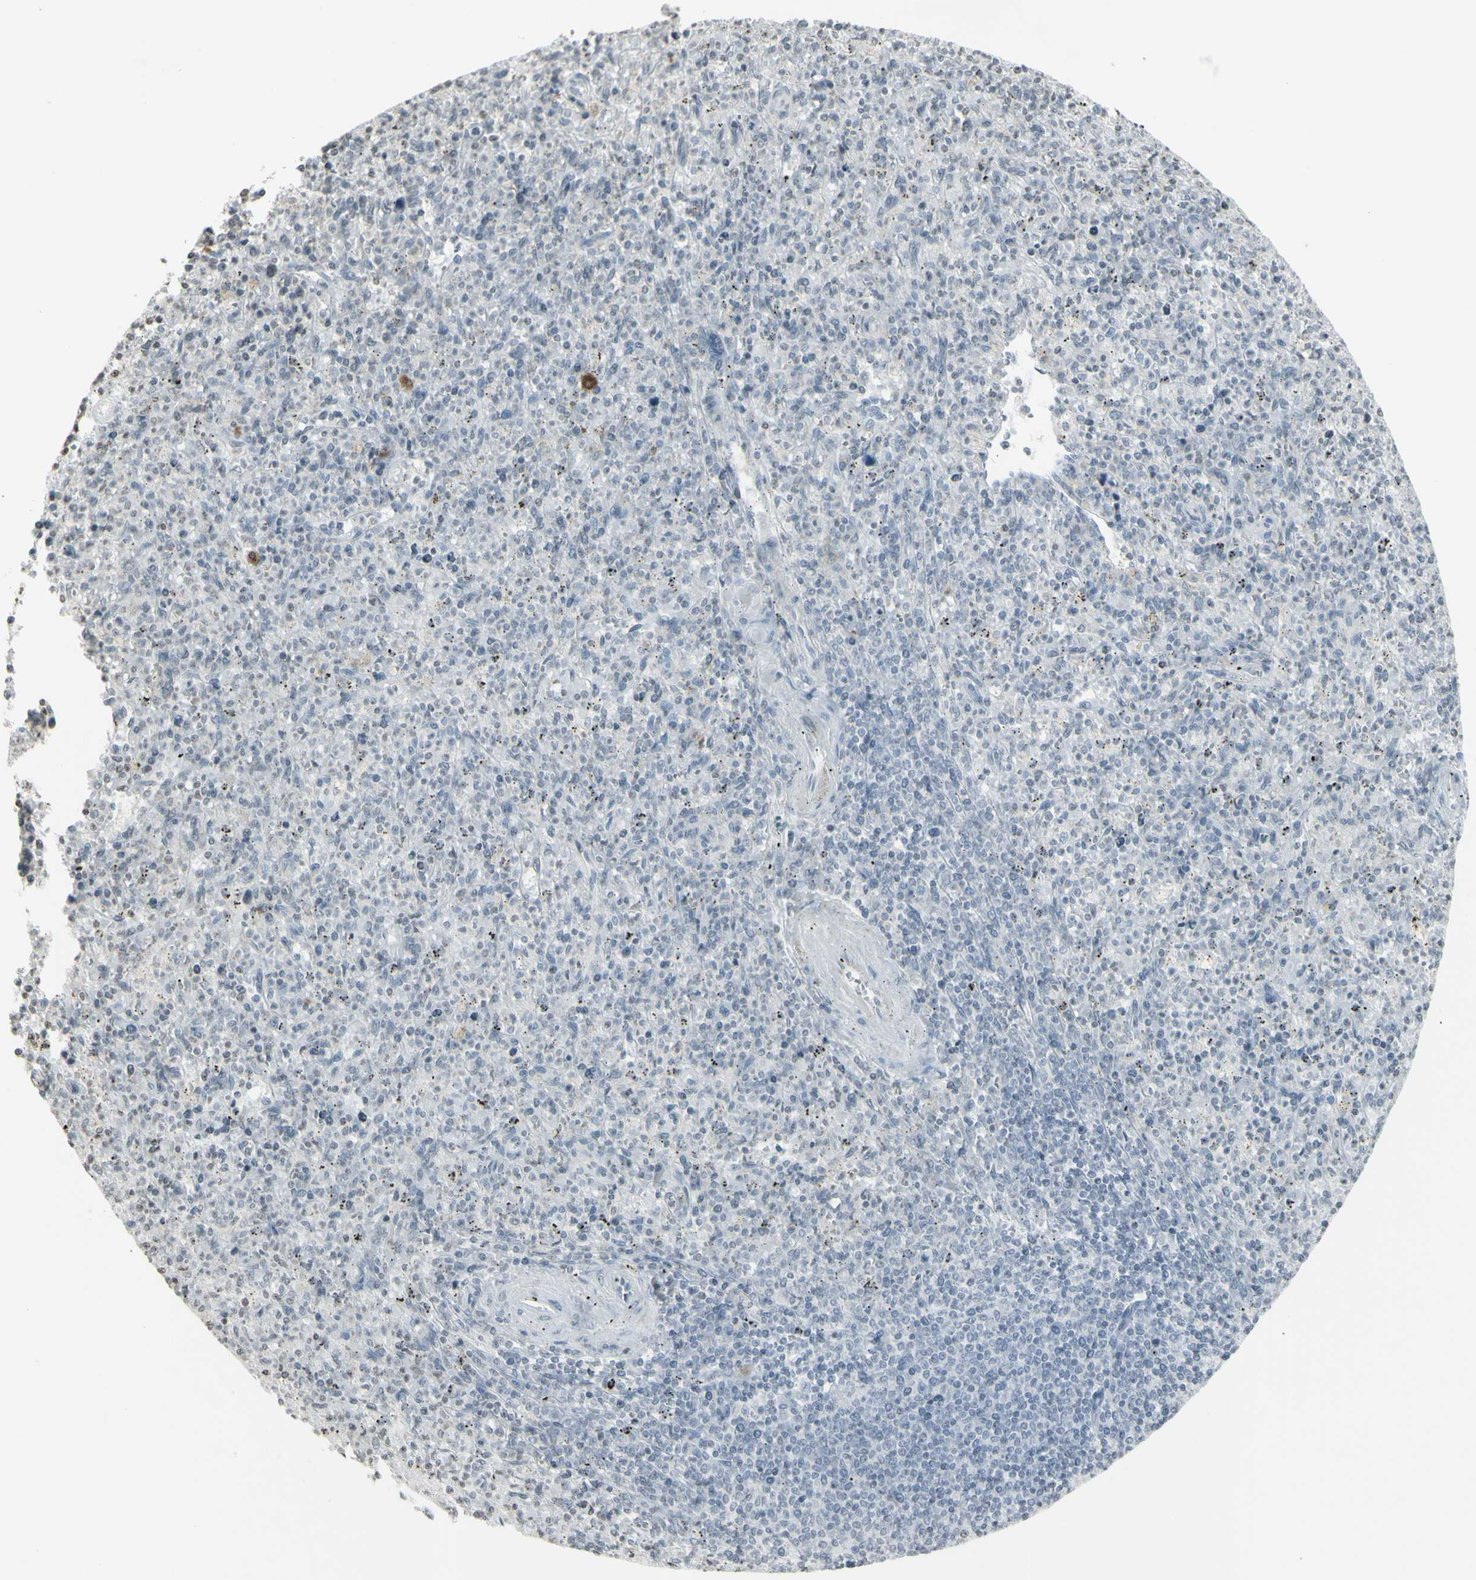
{"staining": {"intensity": "negative", "quantity": "none", "location": "none"}, "tissue": "spleen", "cell_type": "Cells in red pulp", "image_type": "normal", "snomed": [{"axis": "morphology", "description": "Normal tissue, NOS"}, {"axis": "topography", "description": "Spleen"}], "caption": "A high-resolution image shows immunohistochemistry staining of benign spleen, which shows no significant expression in cells in red pulp.", "gene": "MUC5AC", "patient": {"sex": "male", "age": 72}}